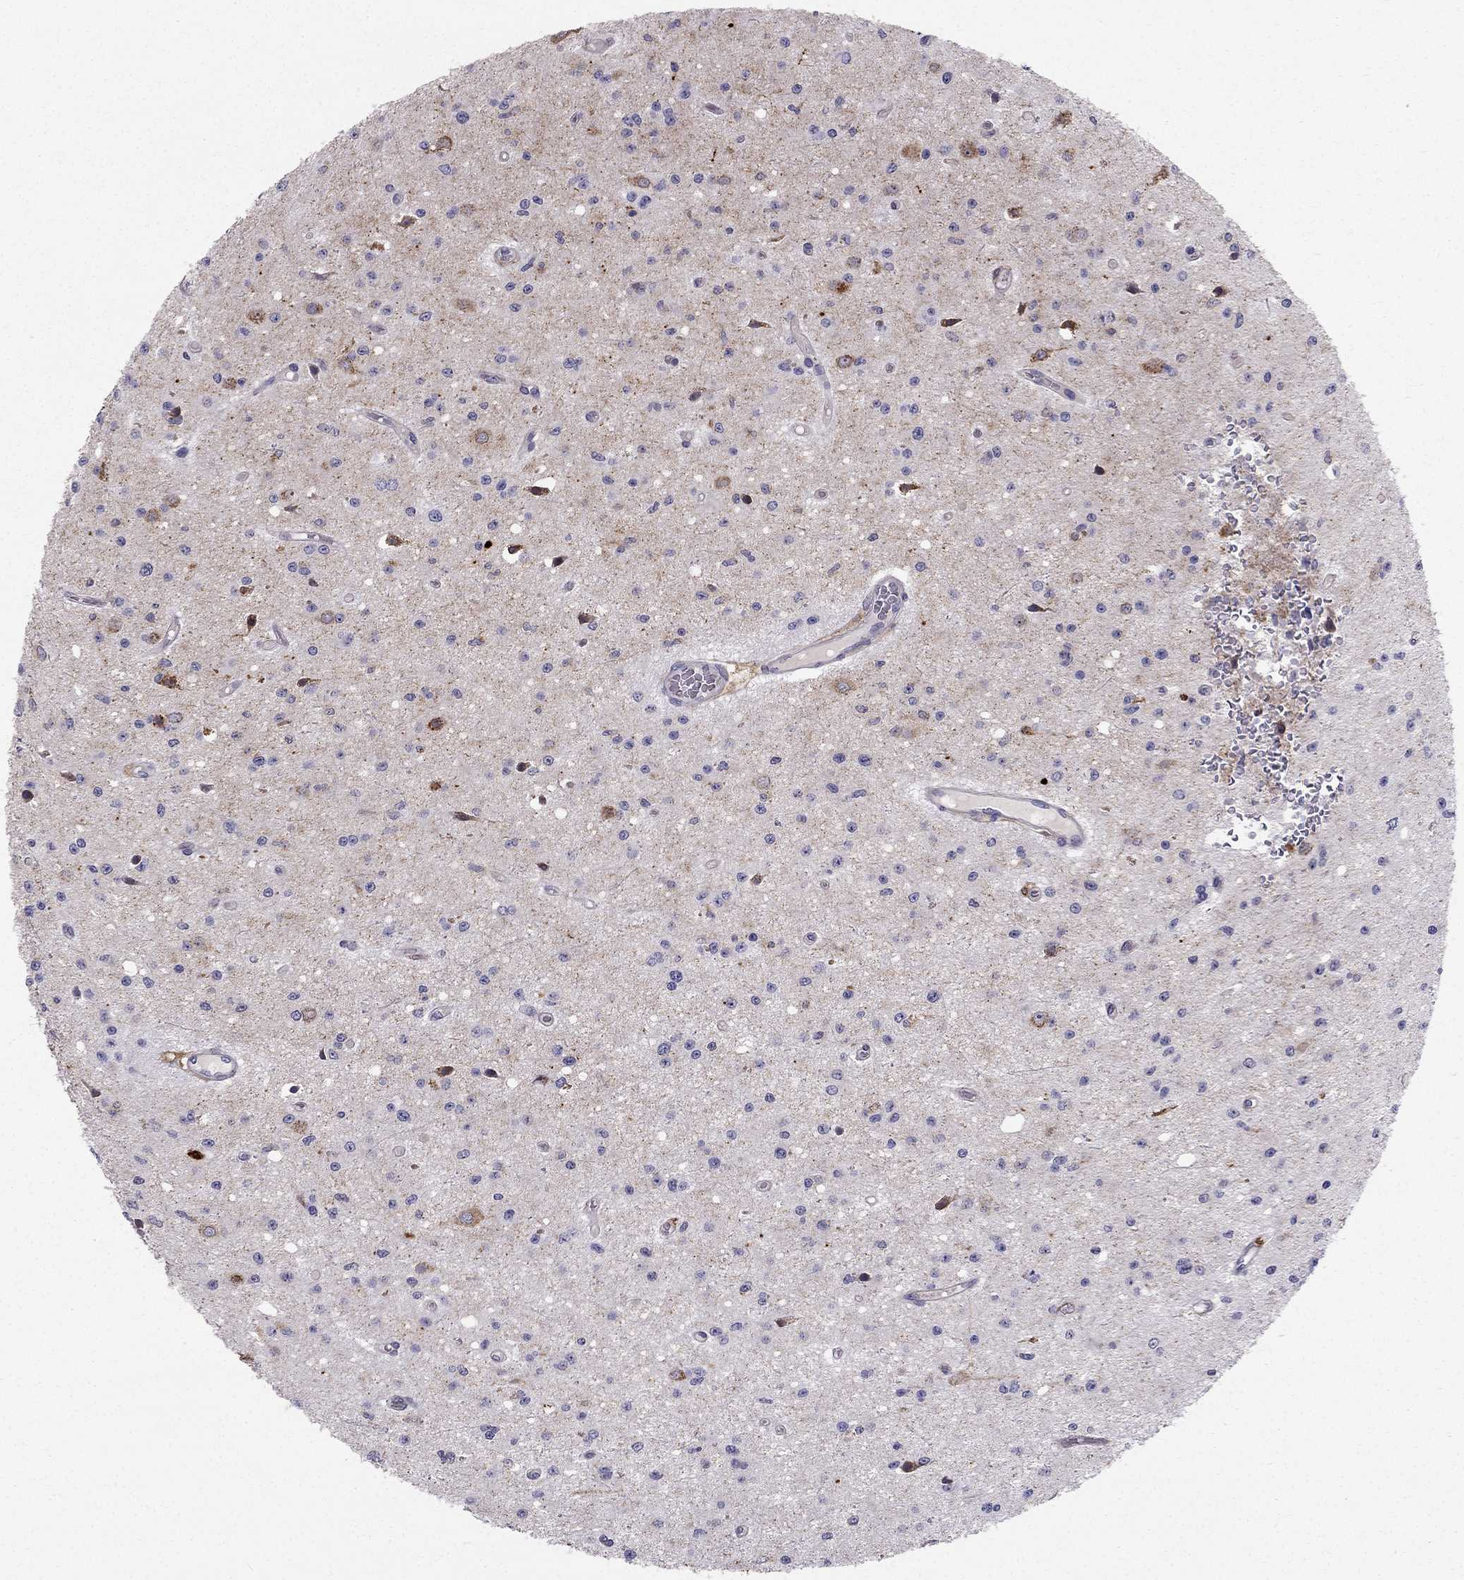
{"staining": {"intensity": "negative", "quantity": "none", "location": "none"}, "tissue": "glioma", "cell_type": "Tumor cells", "image_type": "cancer", "snomed": [{"axis": "morphology", "description": "Glioma, malignant, Low grade"}, {"axis": "topography", "description": "Brain"}], "caption": "DAB (3,3'-diaminobenzidine) immunohistochemical staining of human malignant low-grade glioma exhibits no significant staining in tumor cells.", "gene": "LMTK3", "patient": {"sex": "female", "age": 45}}